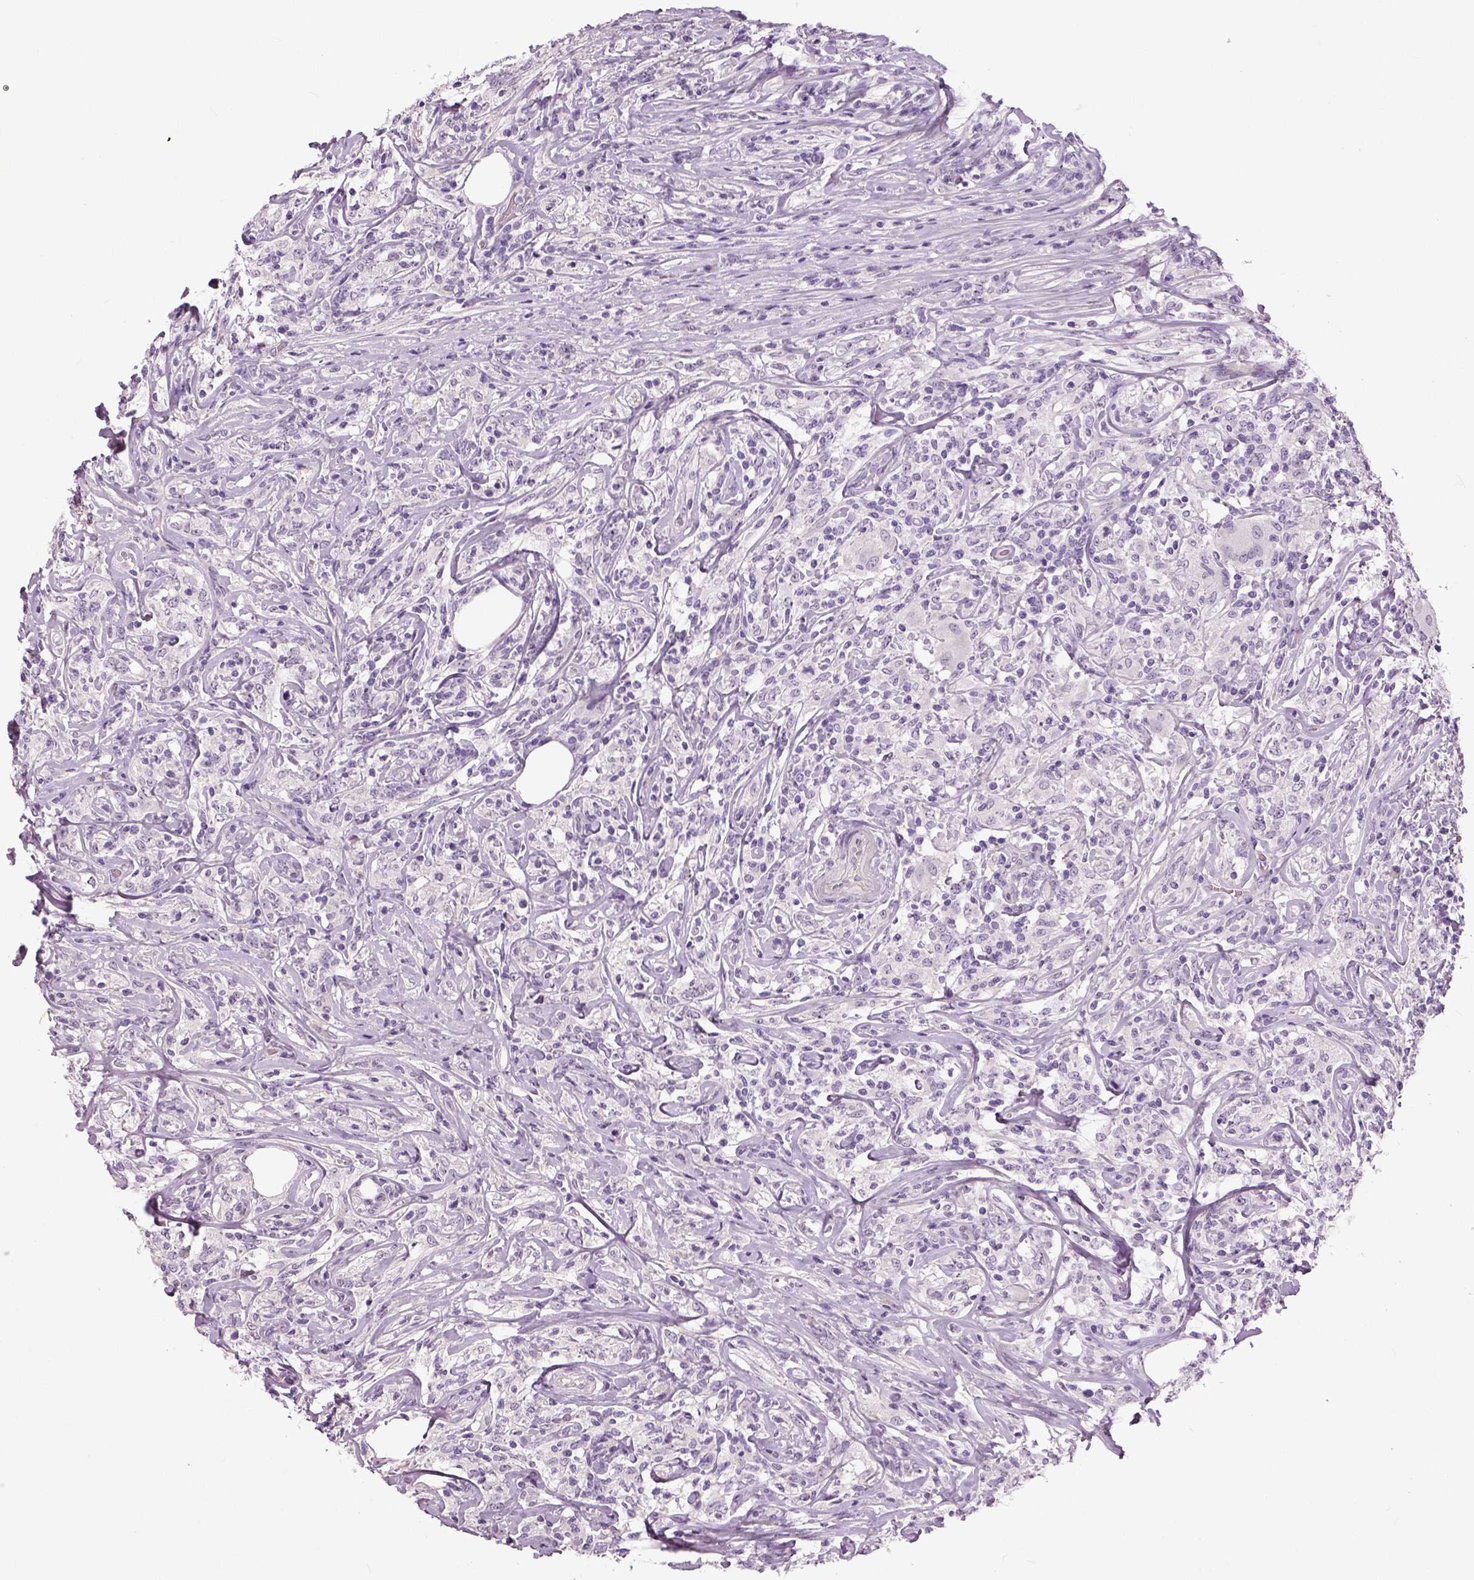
{"staining": {"intensity": "negative", "quantity": "none", "location": "none"}, "tissue": "lymphoma", "cell_type": "Tumor cells", "image_type": "cancer", "snomed": [{"axis": "morphology", "description": "Malignant lymphoma, non-Hodgkin's type, High grade"}, {"axis": "topography", "description": "Lymph node"}], "caption": "Histopathology image shows no protein positivity in tumor cells of lymphoma tissue.", "gene": "NECAB1", "patient": {"sex": "female", "age": 84}}